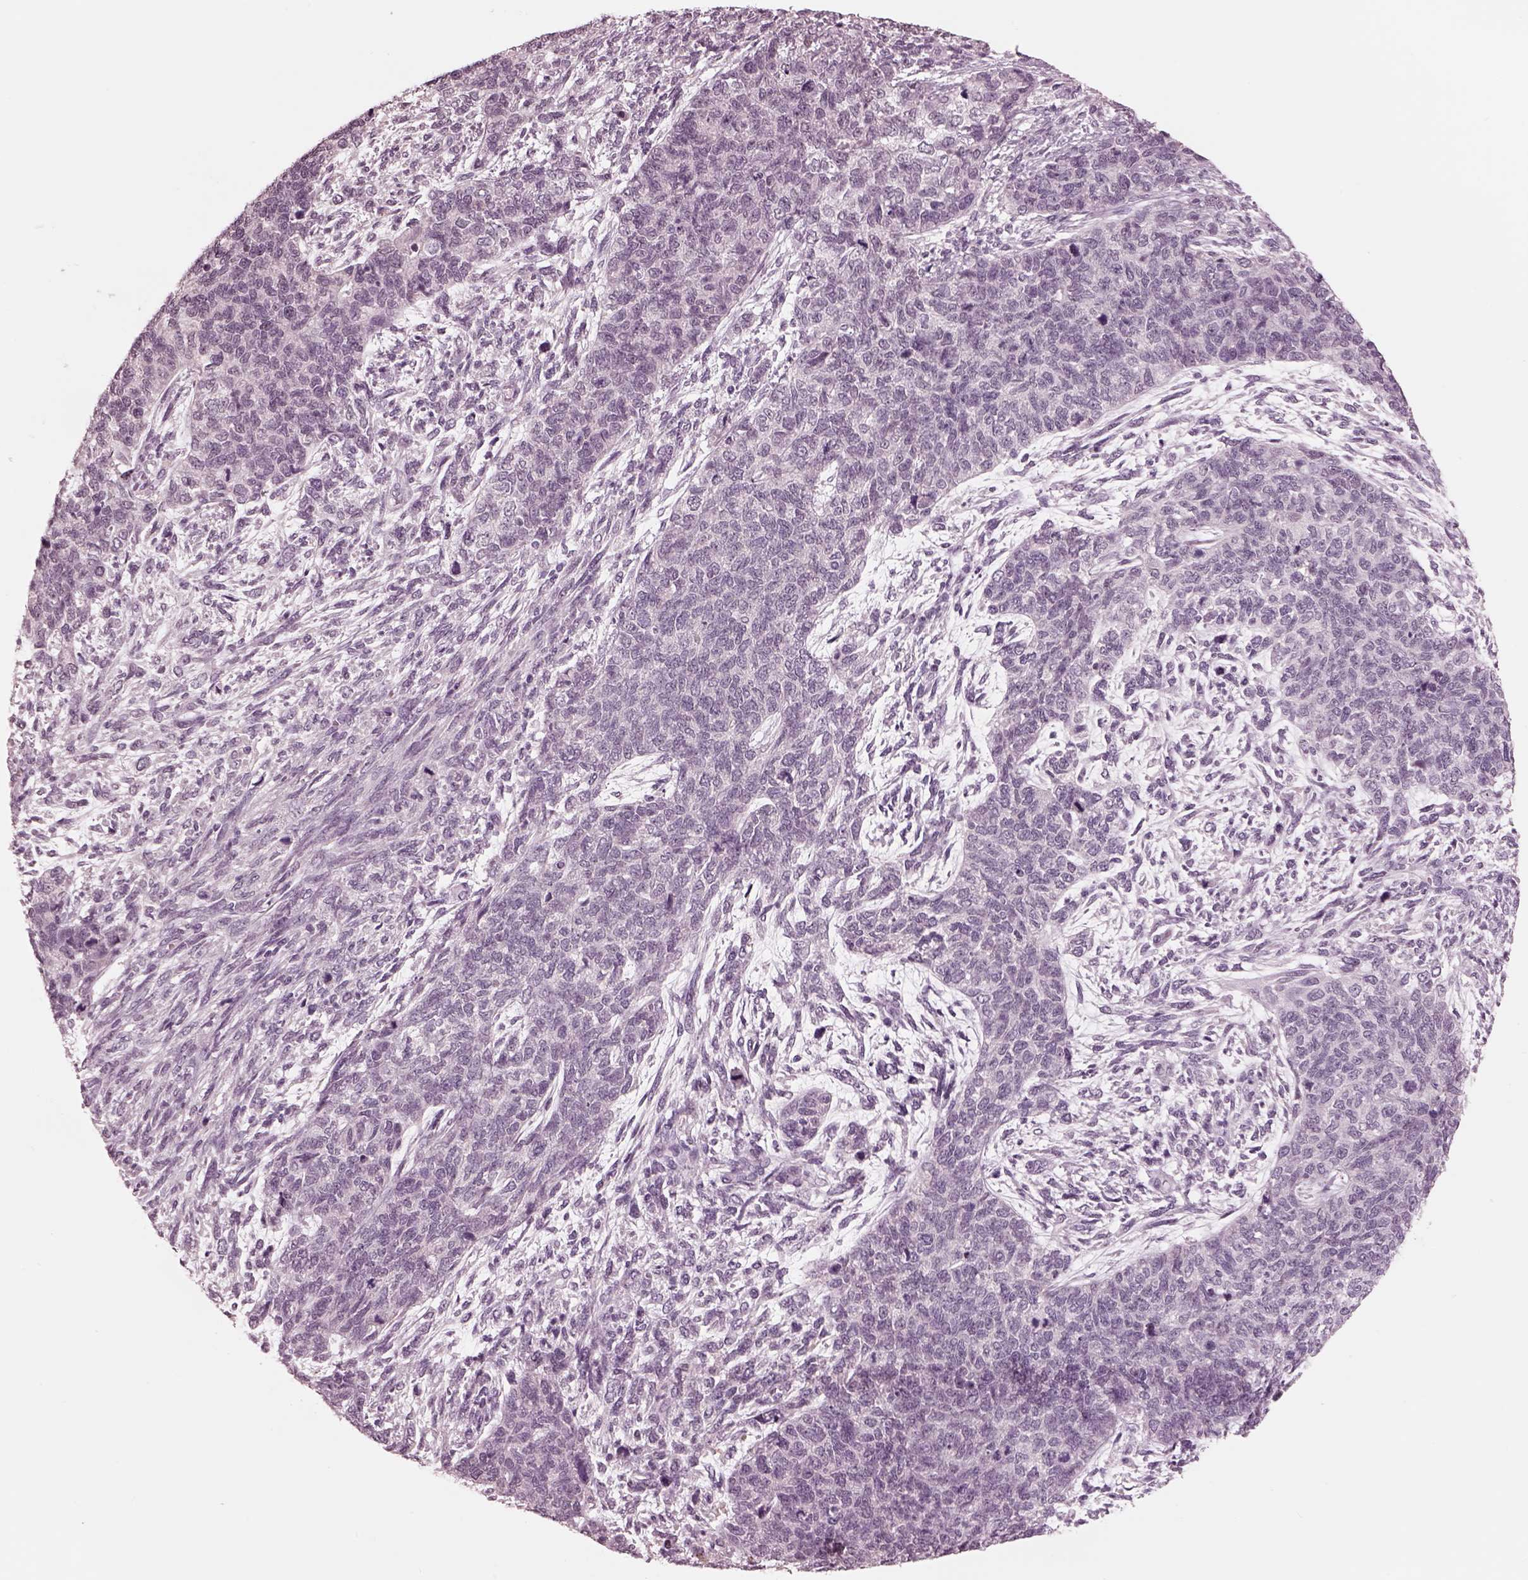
{"staining": {"intensity": "negative", "quantity": "none", "location": "none"}, "tissue": "cervical cancer", "cell_type": "Tumor cells", "image_type": "cancer", "snomed": [{"axis": "morphology", "description": "Squamous cell carcinoma, NOS"}, {"axis": "topography", "description": "Cervix"}], "caption": "Cervical squamous cell carcinoma stained for a protein using IHC shows no expression tumor cells.", "gene": "GARIN4", "patient": {"sex": "female", "age": 63}}